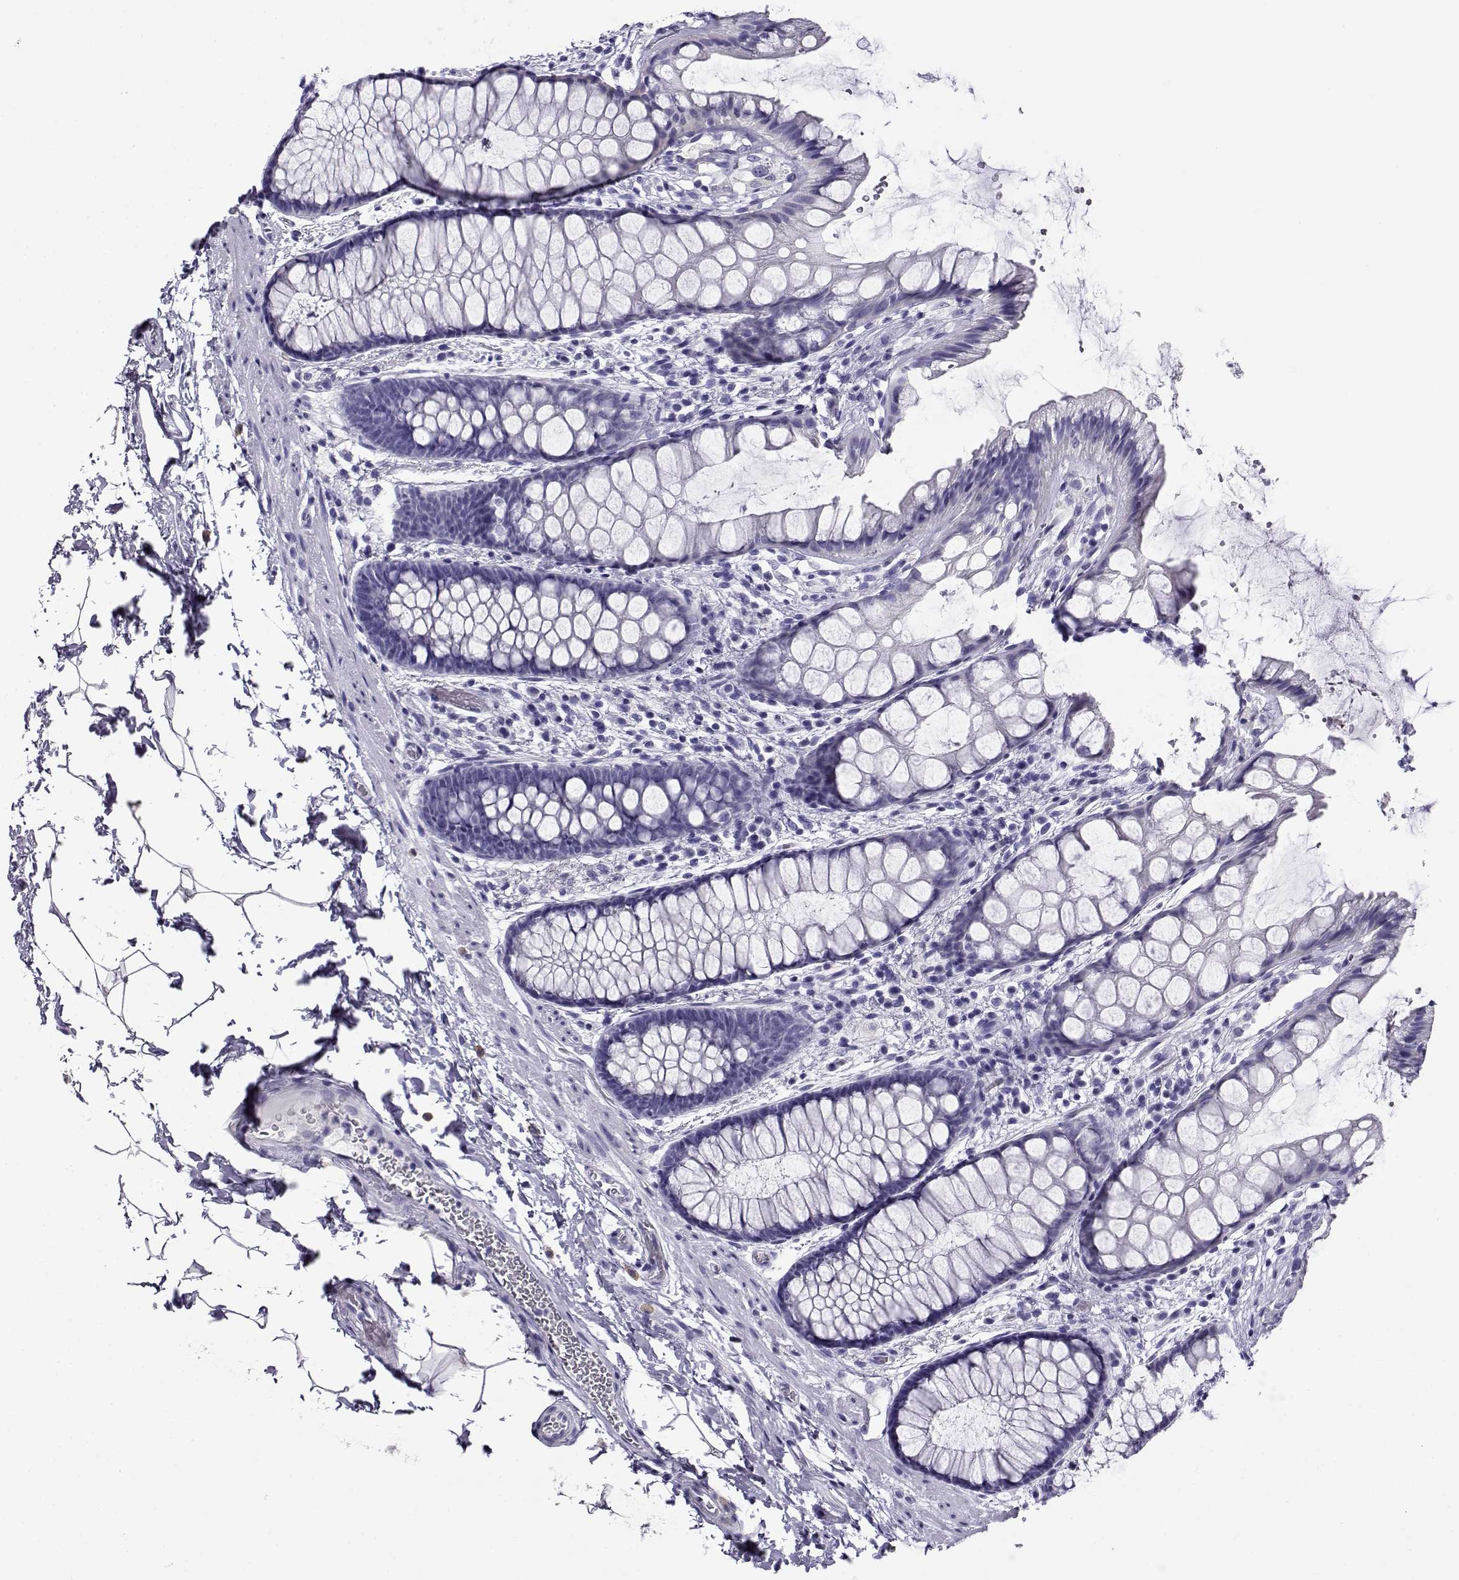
{"staining": {"intensity": "negative", "quantity": "none", "location": "none"}, "tissue": "rectum", "cell_type": "Glandular cells", "image_type": "normal", "snomed": [{"axis": "morphology", "description": "Normal tissue, NOS"}, {"axis": "topography", "description": "Rectum"}], "caption": "DAB immunohistochemical staining of benign rectum reveals no significant expression in glandular cells. (DAB (3,3'-diaminobenzidine) IHC with hematoxylin counter stain).", "gene": "CABS1", "patient": {"sex": "female", "age": 62}}